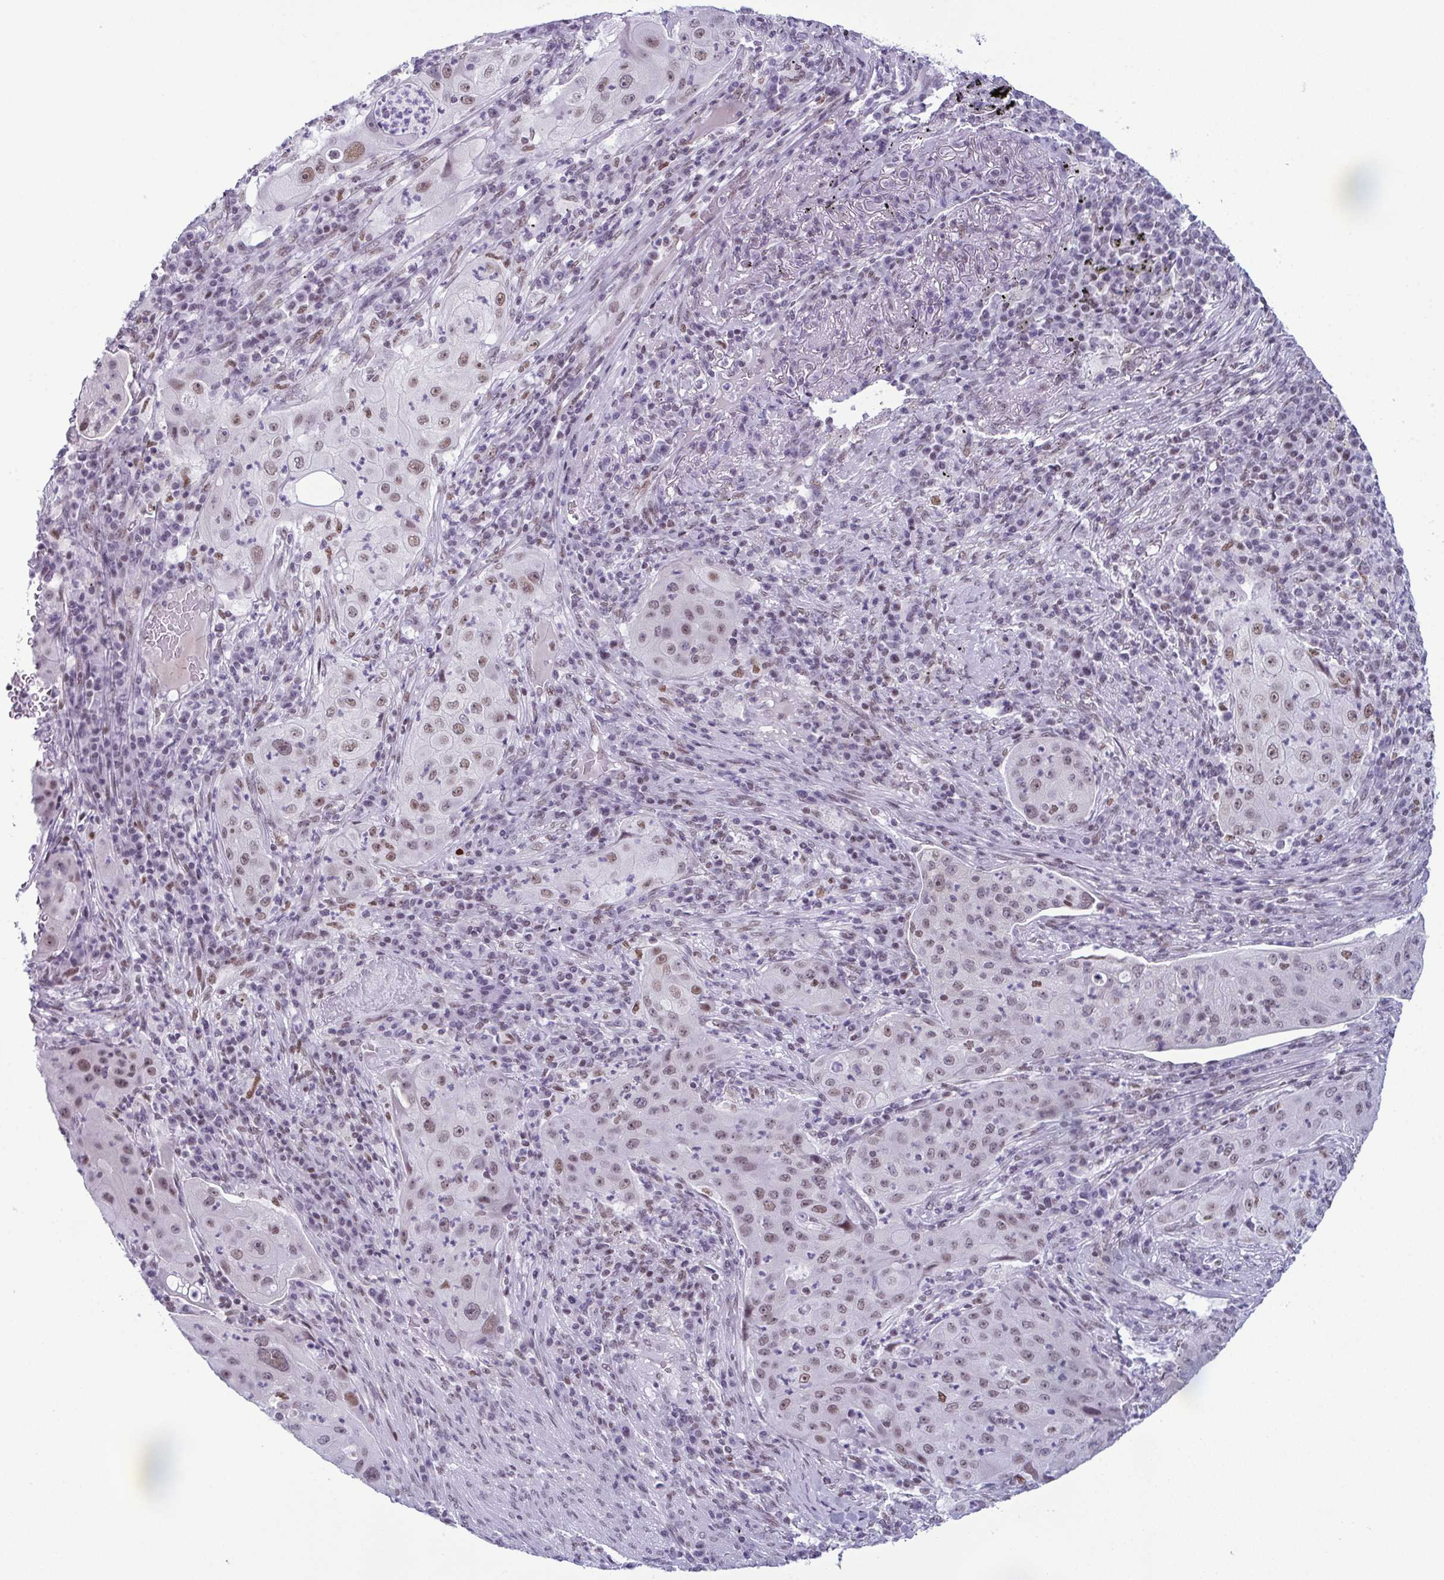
{"staining": {"intensity": "moderate", "quantity": ">75%", "location": "nuclear"}, "tissue": "lung cancer", "cell_type": "Tumor cells", "image_type": "cancer", "snomed": [{"axis": "morphology", "description": "Squamous cell carcinoma, NOS"}, {"axis": "topography", "description": "Lung"}], "caption": "Lung cancer stained with a brown dye shows moderate nuclear positive expression in approximately >75% of tumor cells.", "gene": "RBM7", "patient": {"sex": "female", "age": 59}}